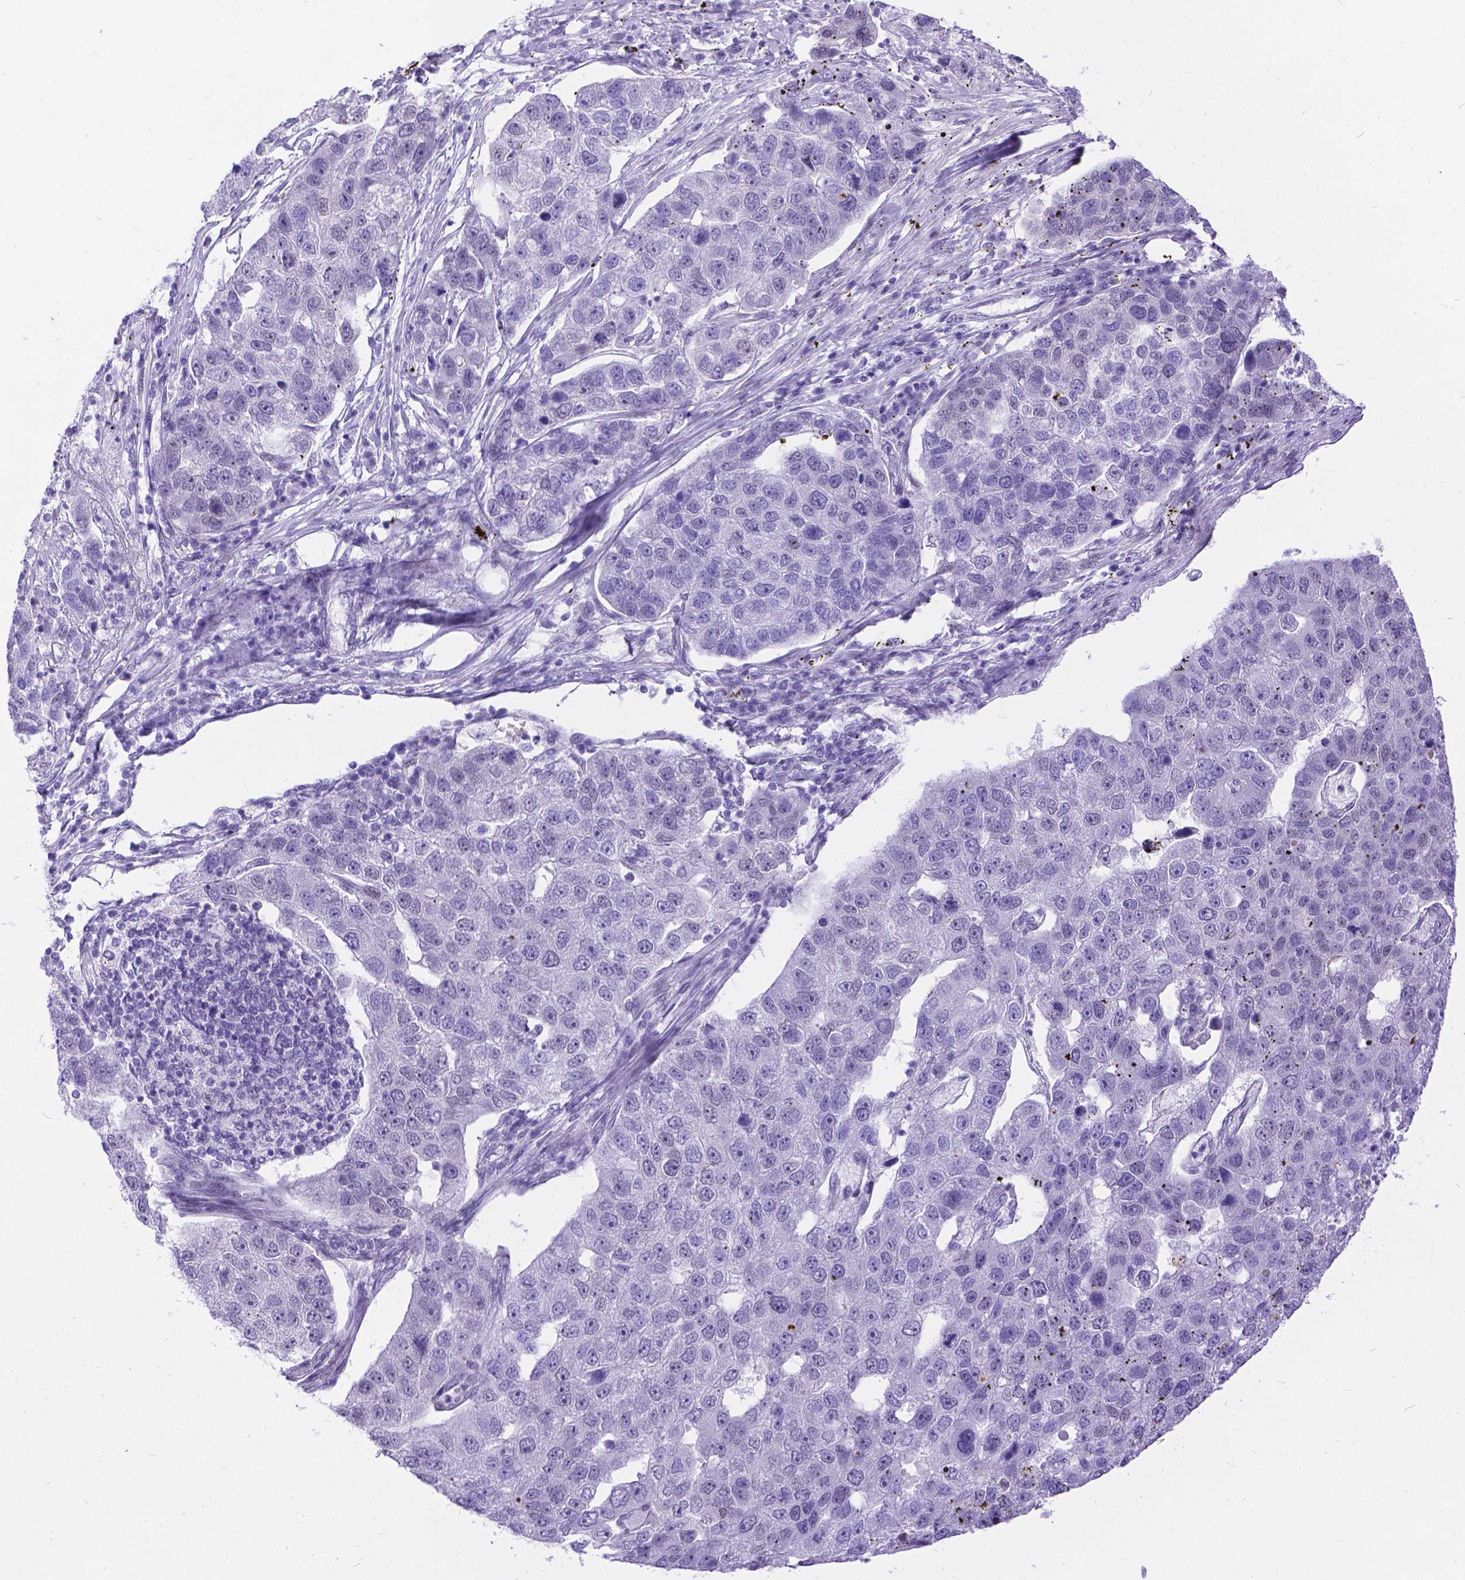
{"staining": {"intensity": "negative", "quantity": "none", "location": "none"}, "tissue": "pancreatic cancer", "cell_type": "Tumor cells", "image_type": "cancer", "snomed": [{"axis": "morphology", "description": "Adenocarcinoma, NOS"}, {"axis": "topography", "description": "Pancreas"}], "caption": "Pancreatic cancer was stained to show a protein in brown. There is no significant positivity in tumor cells. (DAB IHC, high magnification).", "gene": "FAM124B", "patient": {"sex": "female", "age": 61}}